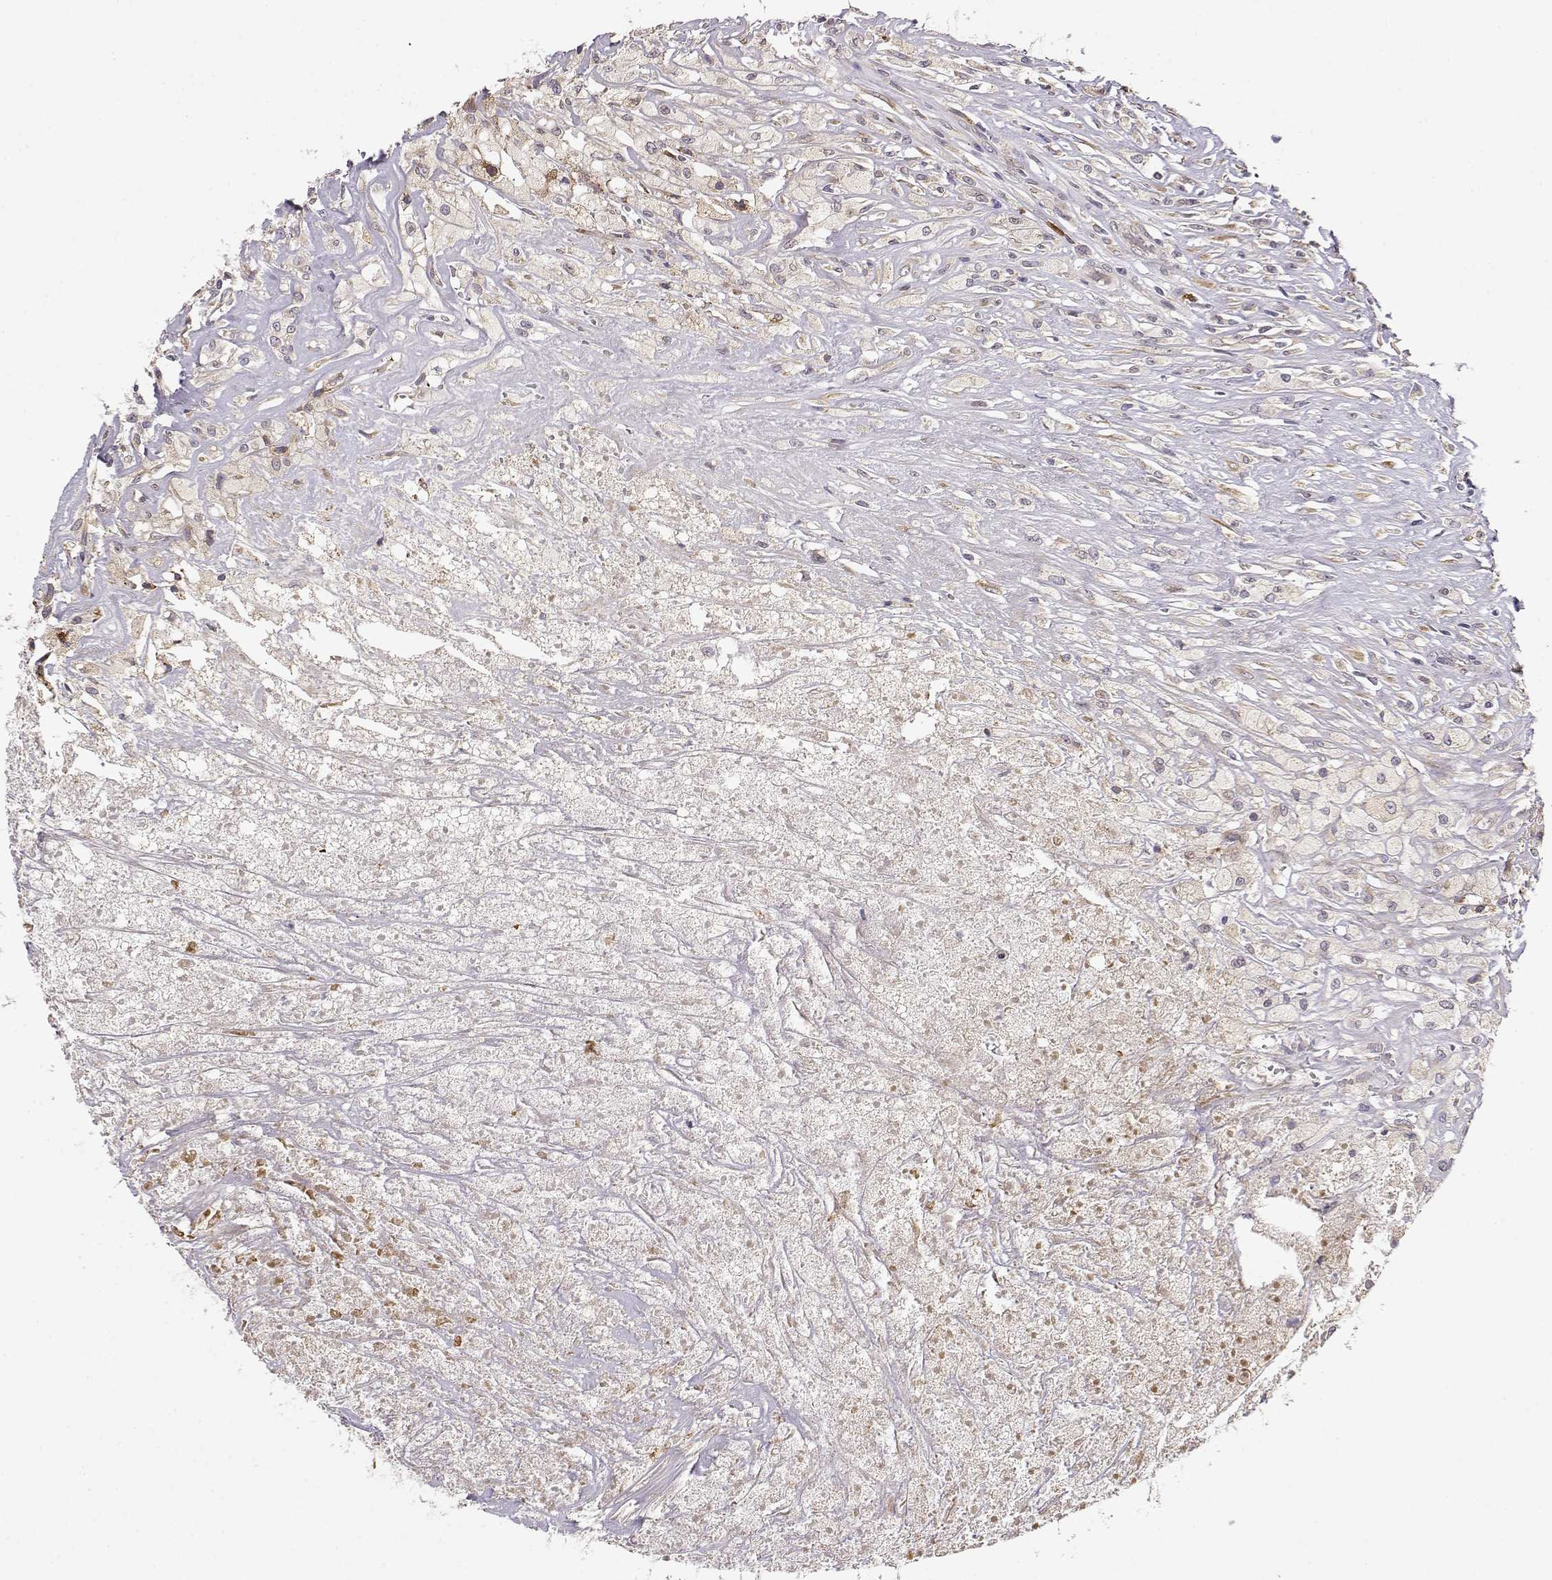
{"staining": {"intensity": "weak", "quantity": "<25%", "location": "cytoplasmic/membranous"}, "tissue": "testis cancer", "cell_type": "Tumor cells", "image_type": "cancer", "snomed": [{"axis": "morphology", "description": "Necrosis, NOS"}, {"axis": "morphology", "description": "Carcinoma, Embryonal, NOS"}, {"axis": "topography", "description": "Testis"}], "caption": "The immunohistochemistry (IHC) photomicrograph has no significant staining in tumor cells of testis cancer tissue.", "gene": "ERGIC2", "patient": {"sex": "male", "age": 19}}